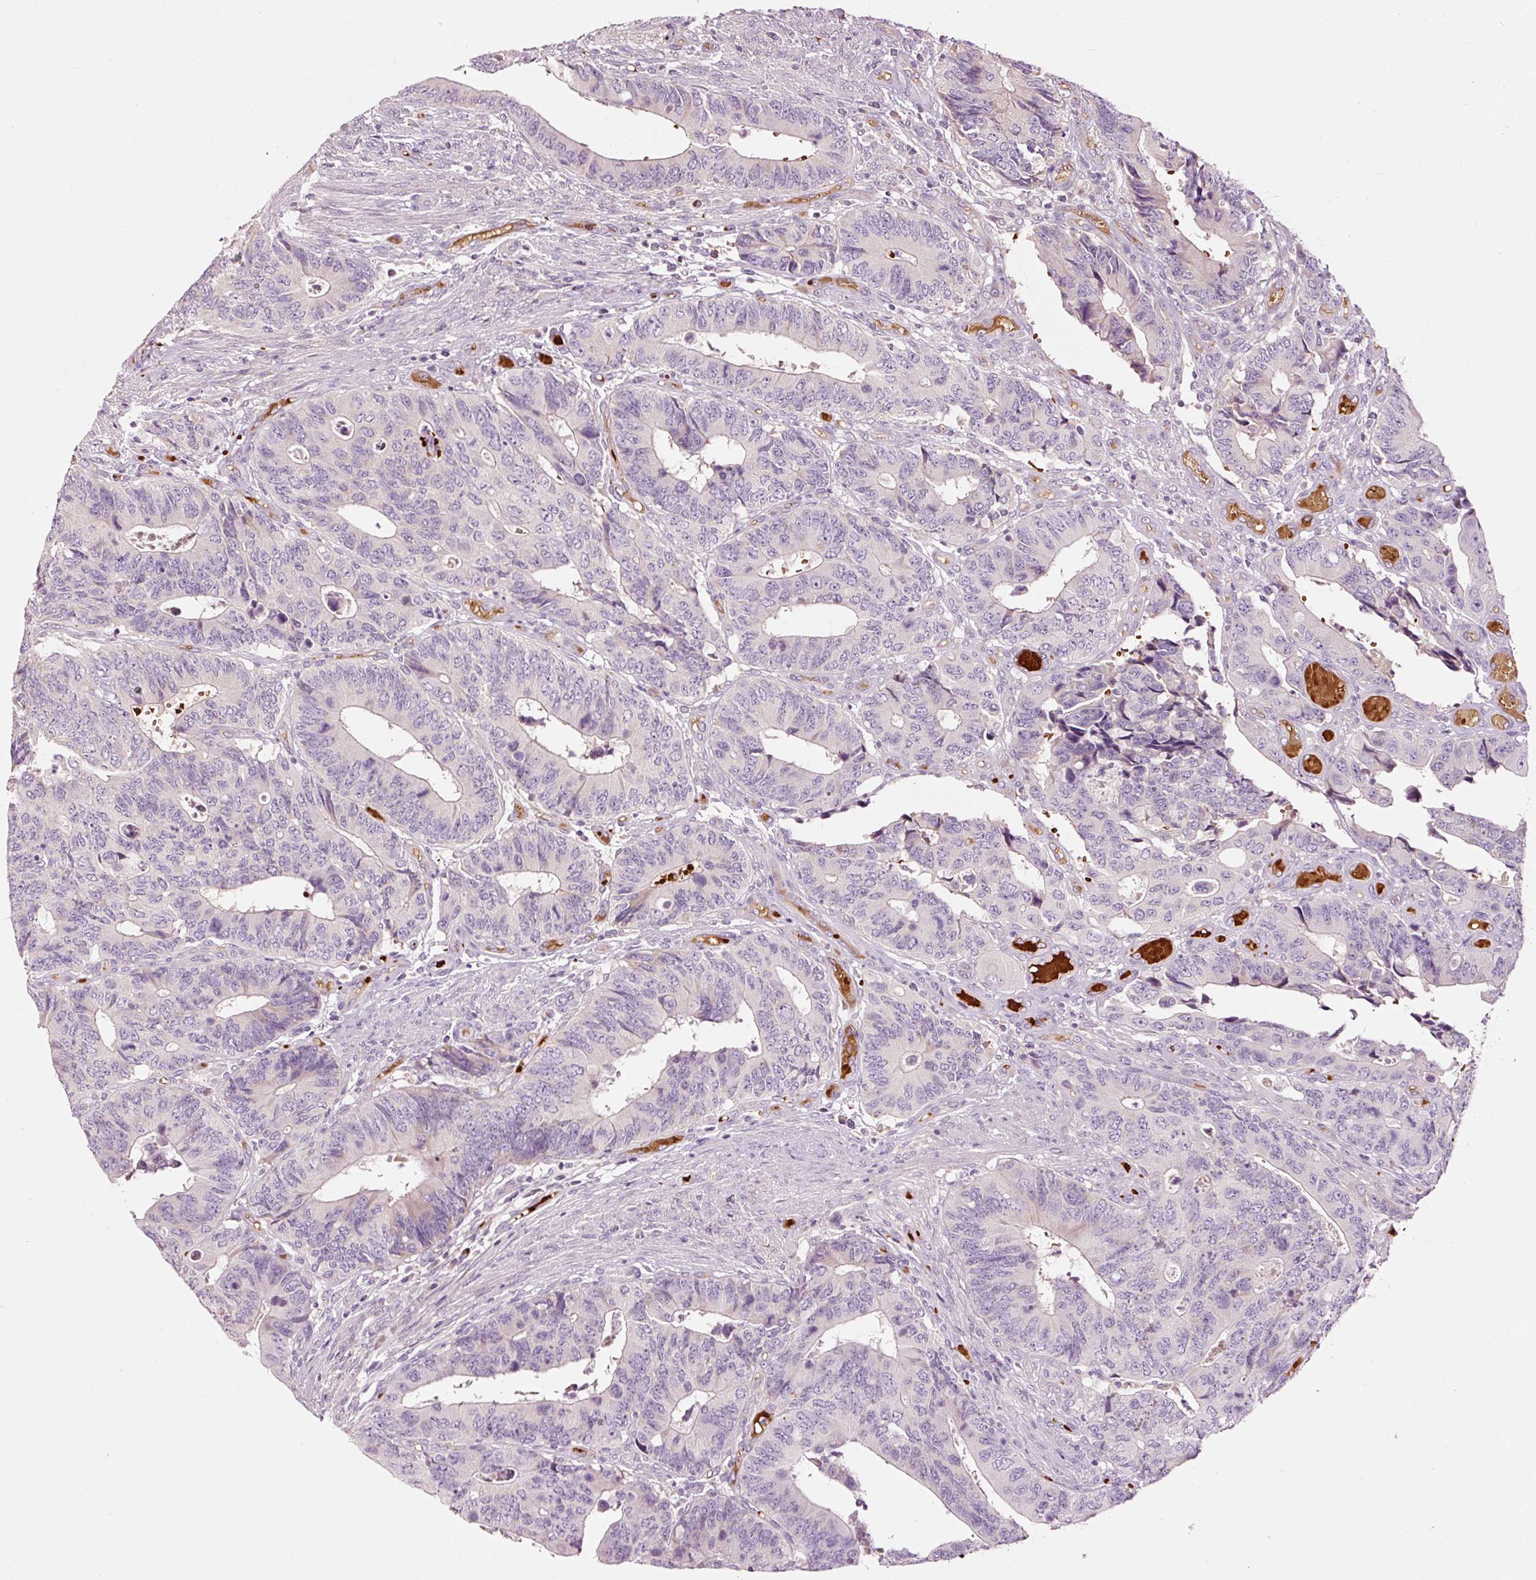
{"staining": {"intensity": "weak", "quantity": "<25%", "location": "cytoplasmic/membranous"}, "tissue": "colorectal cancer", "cell_type": "Tumor cells", "image_type": "cancer", "snomed": [{"axis": "morphology", "description": "Adenocarcinoma, NOS"}, {"axis": "topography", "description": "Colon"}], "caption": "Histopathology image shows no significant protein expression in tumor cells of colorectal adenocarcinoma. The staining is performed using DAB (3,3'-diaminobenzidine) brown chromogen with nuclei counter-stained in using hematoxylin.", "gene": "LDHAL6B", "patient": {"sex": "male", "age": 87}}